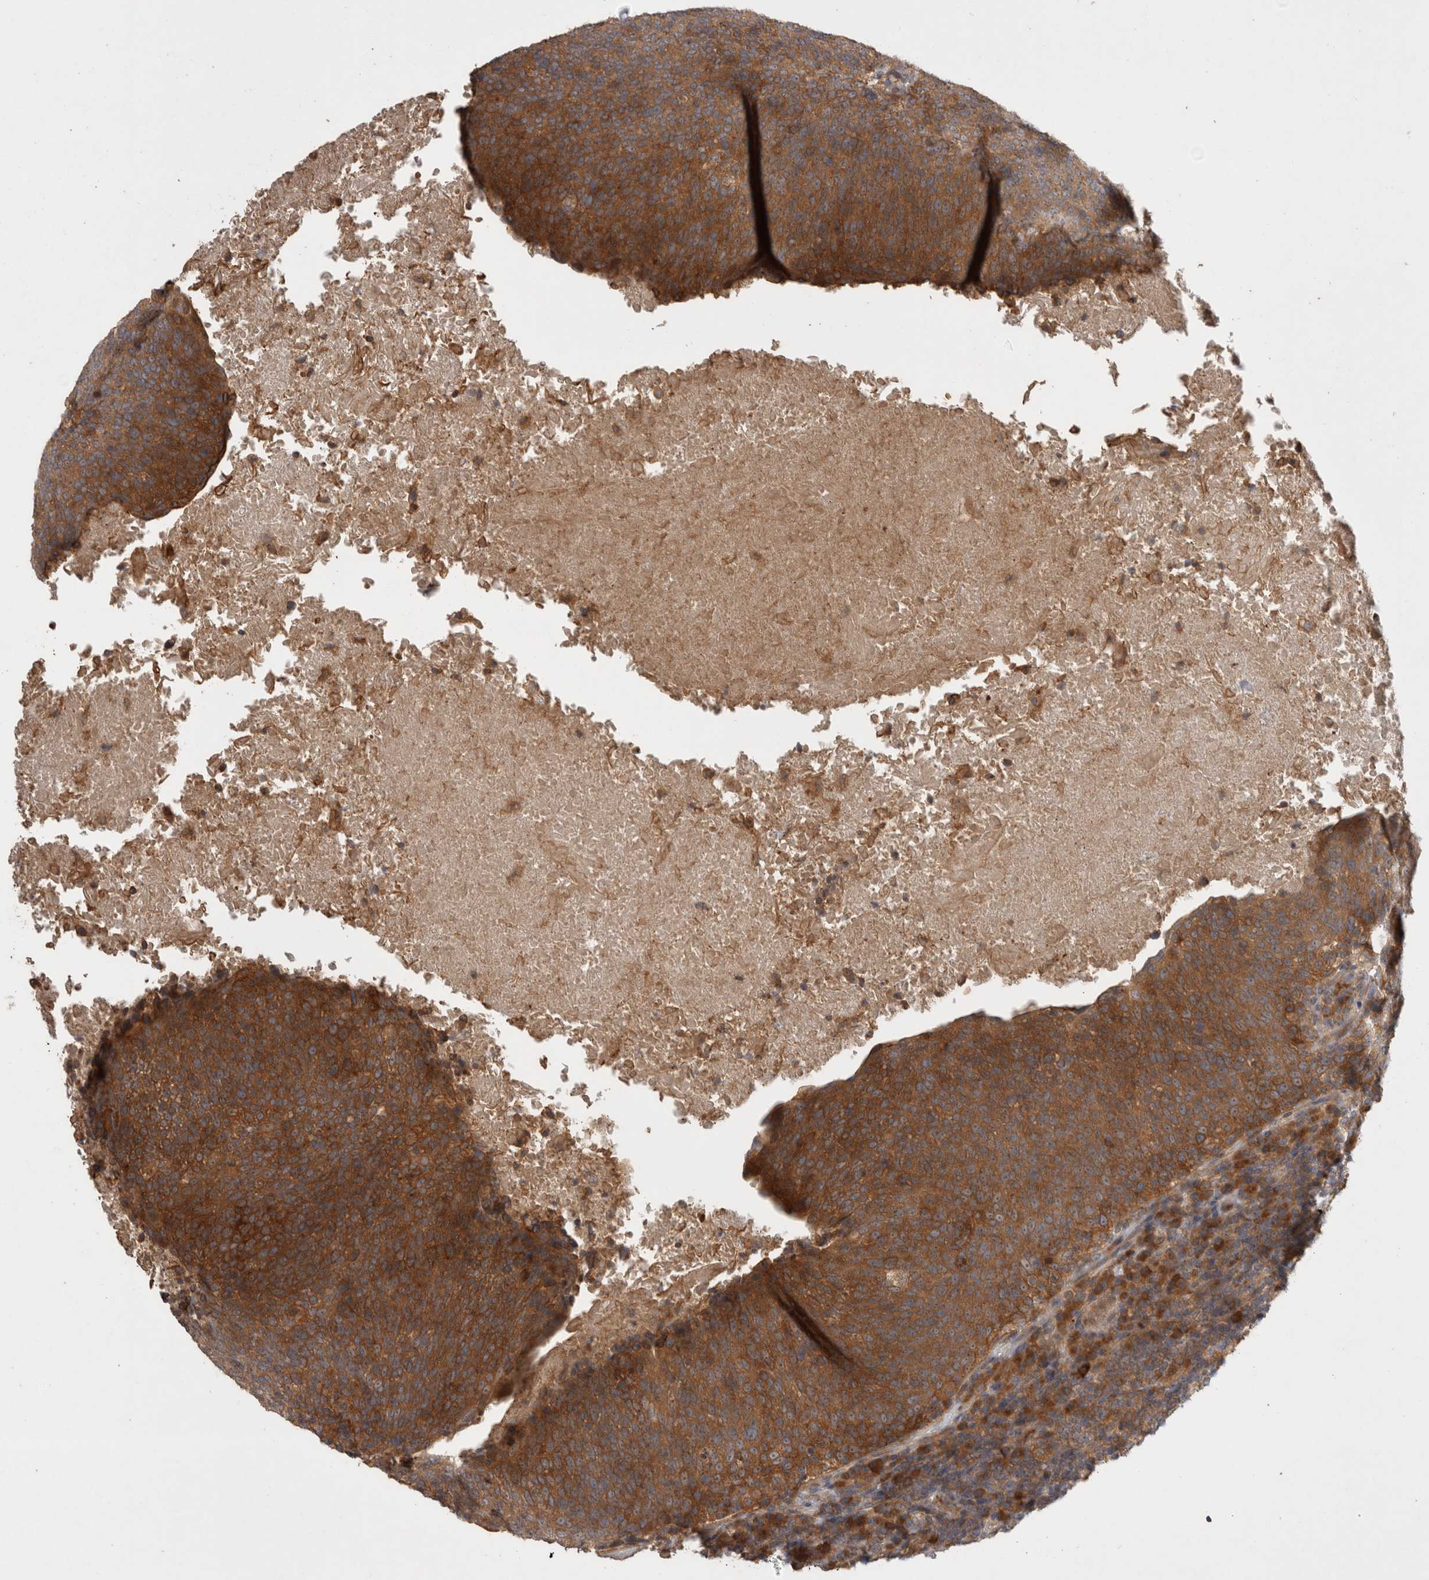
{"staining": {"intensity": "strong", "quantity": ">75%", "location": "cytoplasmic/membranous"}, "tissue": "head and neck cancer", "cell_type": "Tumor cells", "image_type": "cancer", "snomed": [{"axis": "morphology", "description": "Squamous cell carcinoma, NOS"}, {"axis": "morphology", "description": "Squamous cell carcinoma, metastatic, NOS"}, {"axis": "topography", "description": "Lymph node"}, {"axis": "topography", "description": "Head-Neck"}], "caption": "DAB immunohistochemical staining of human head and neck metastatic squamous cell carcinoma exhibits strong cytoplasmic/membranous protein staining in about >75% of tumor cells.", "gene": "VEPH1", "patient": {"sex": "male", "age": 62}}